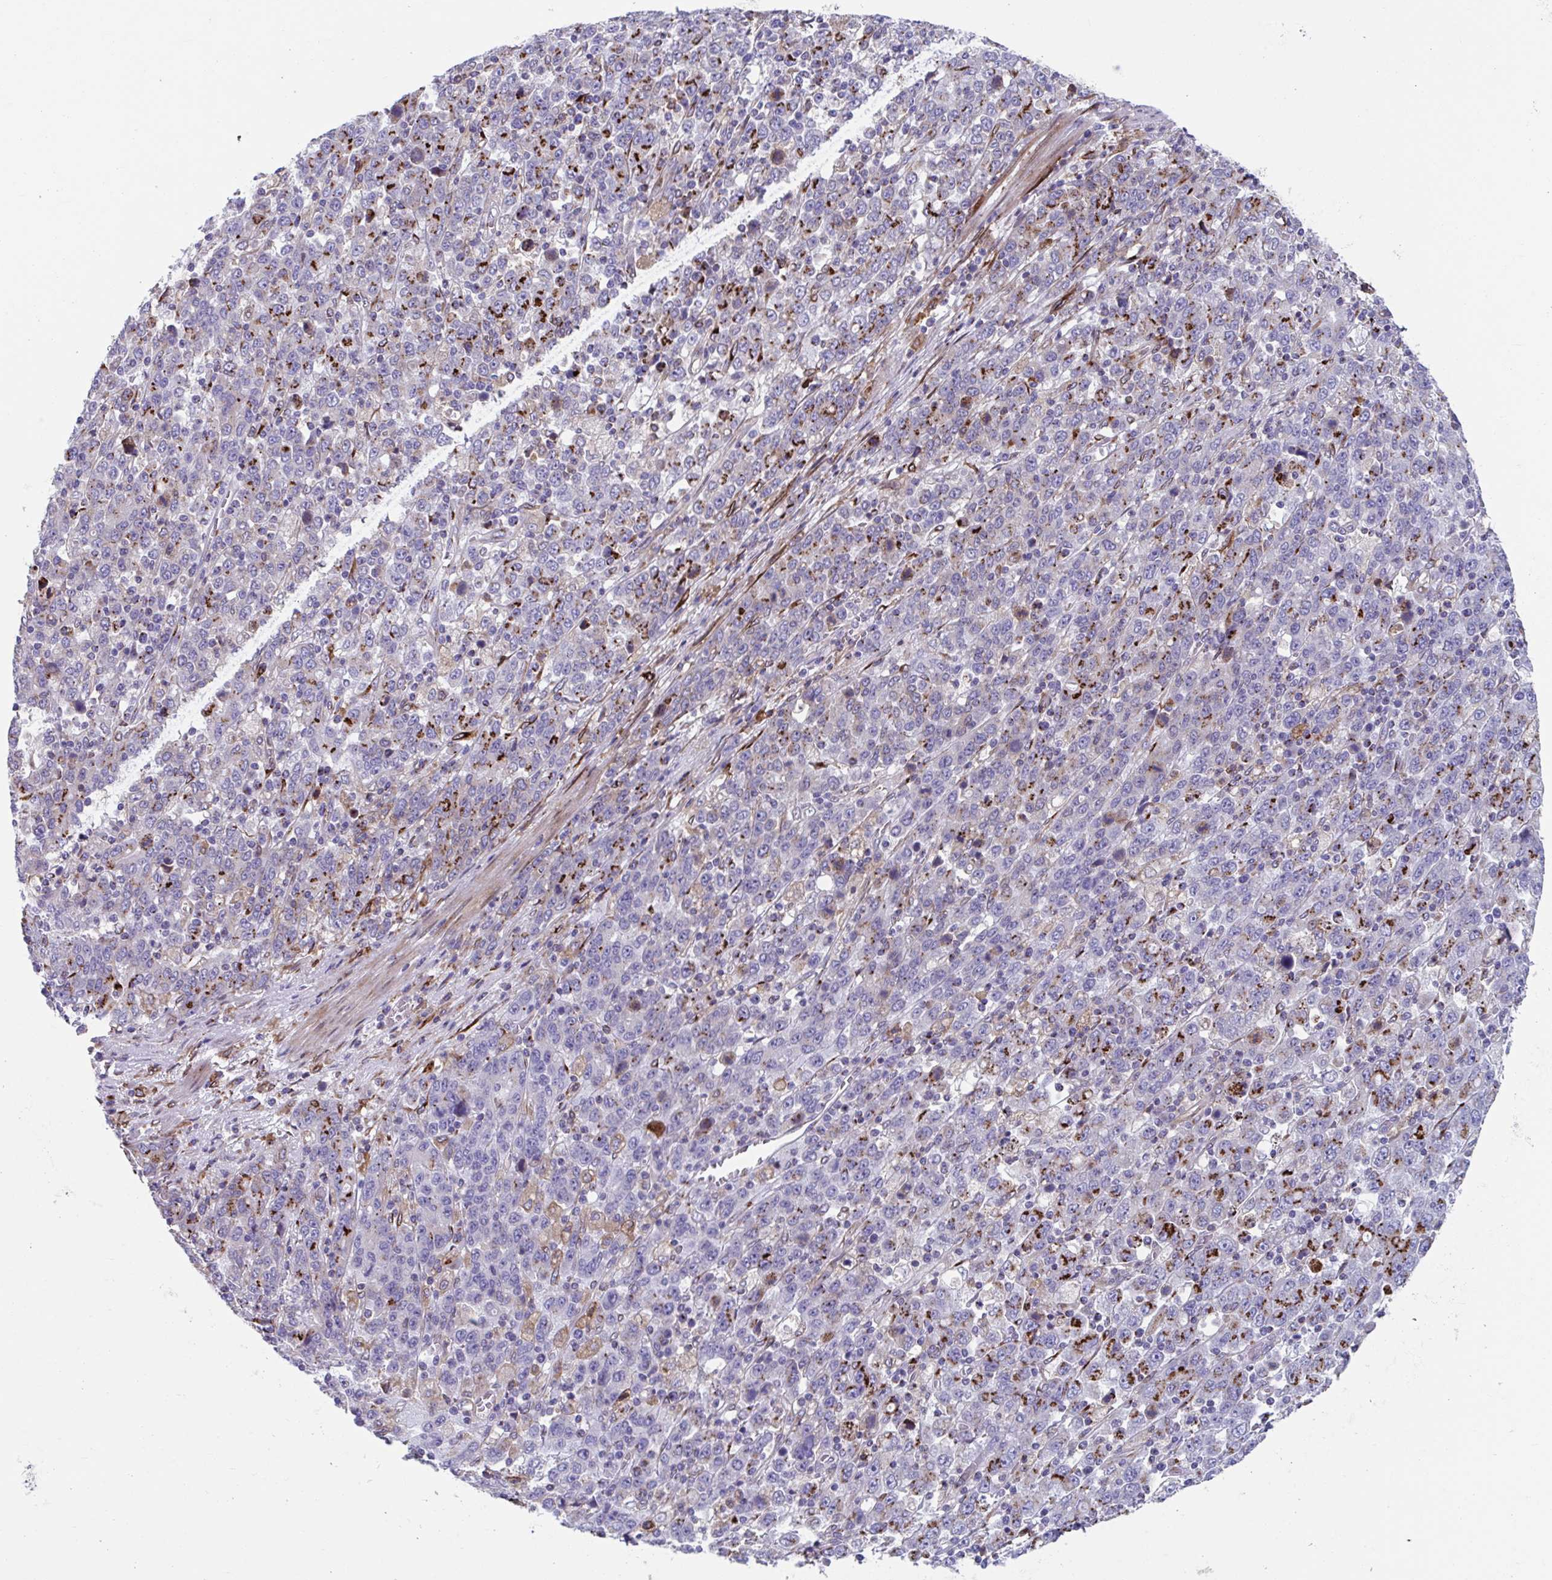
{"staining": {"intensity": "strong", "quantity": "<25%", "location": "cytoplasmic/membranous"}, "tissue": "stomach cancer", "cell_type": "Tumor cells", "image_type": "cancer", "snomed": [{"axis": "morphology", "description": "Adenocarcinoma, NOS"}, {"axis": "topography", "description": "Stomach, upper"}], "caption": "DAB immunohistochemical staining of human stomach cancer reveals strong cytoplasmic/membranous protein positivity in about <25% of tumor cells.", "gene": "RFK", "patient": {"sex": "male", "age": 69}}